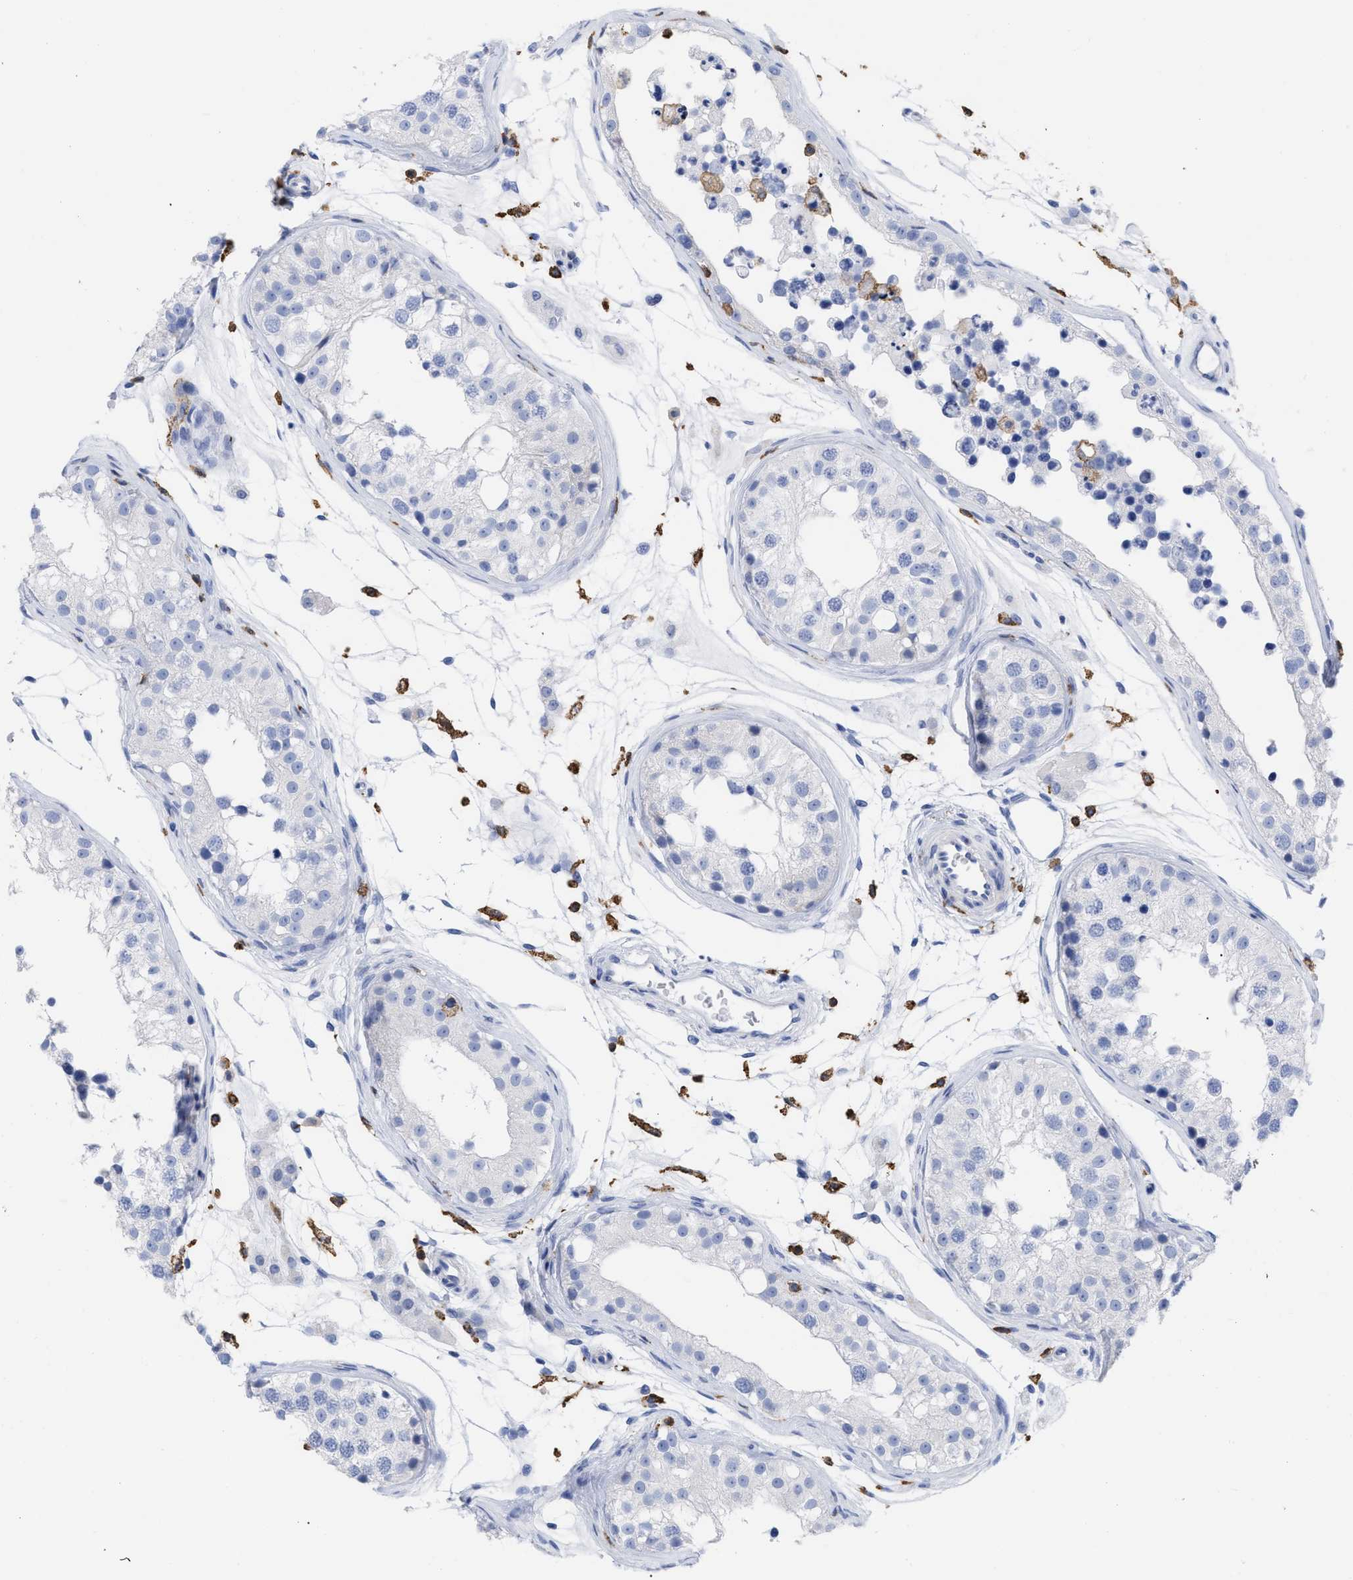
{"staining": {"intensity": "negative", "quantity": "none", "location": "none"}, "tissue": "testis", "cell_type": "Cells in seminiferous ducts", "image_type": "normal", "snomed": [{"axis": "morphology", "description": "Normal tissue, NOS"}, {"axis": "morphology", "description": "Adenocarcinoma, metastatic, NOS"}, {"axis": "topography", "description": "Testis"}], "caption": "DAB (3,3'-diaminobenzidine) immunohistochemical staining of unremarkable testis shows no significant expression in cells in seminiferous ducts.", "gene": "HCLS1", "patient": {"sex": "male", "age": 26}}